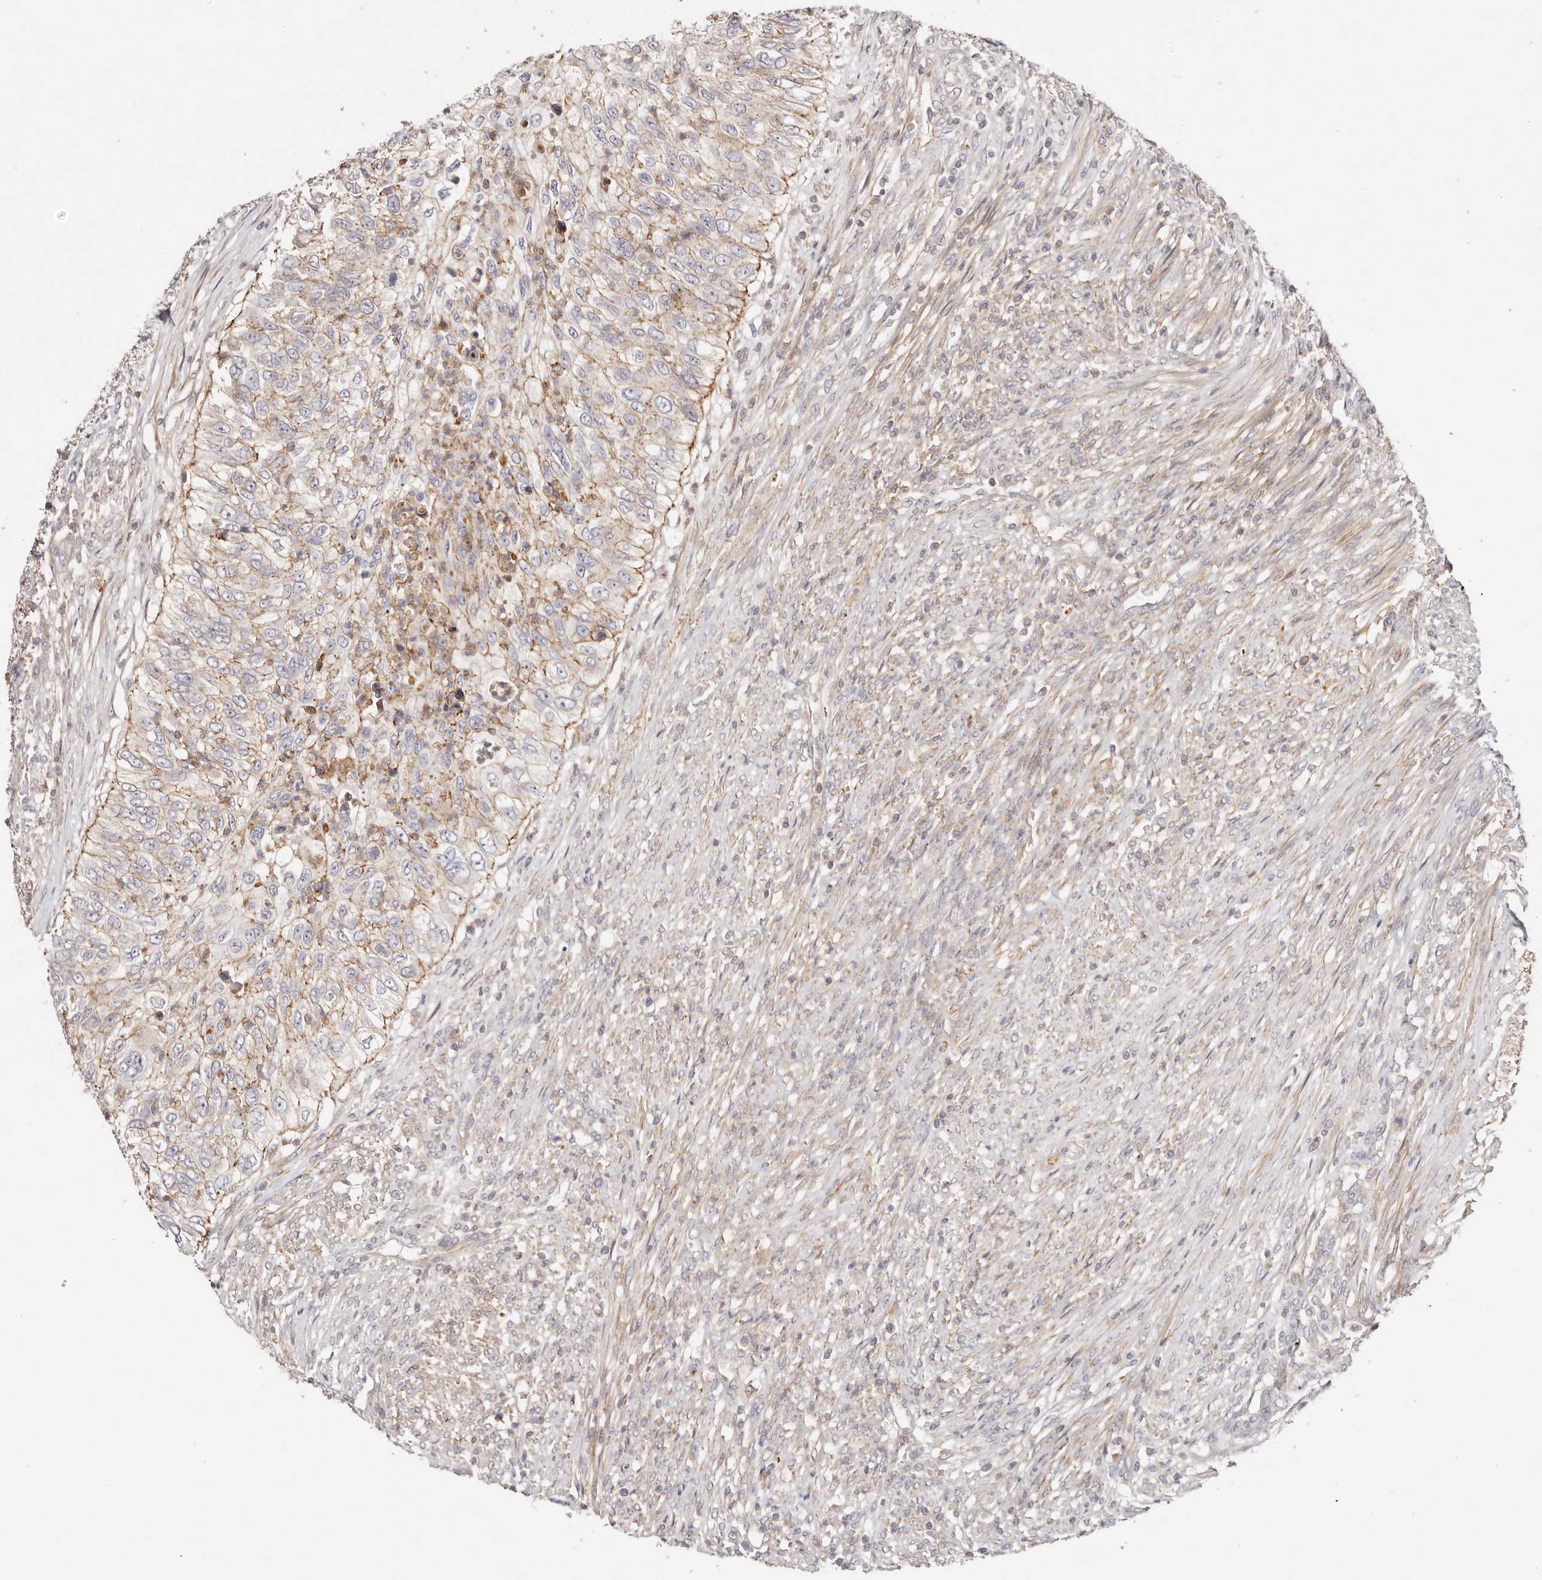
{"staining": {"intensity": "moderate", "quantity": ">75%", "location": "cytoplasmic/membranous"}, "tissue": "urothelial cancer", "cell_type": "Tumor cells", "image_type": "cancer", "snomed": [{"axis": "morphology", "description": "Urothelial carcinoma, High grade"}, {"axis": "topography", "description": "Urinary bladder"}], "caption": "This is an image of immunohistochemistry (IHC) staining of urothelial cancer, which shows moderate staining in the cytoplasmic/membranous of tumor cells.", "gene": "SLC35B2", "patient": {"sex": "female", "age": 60}}